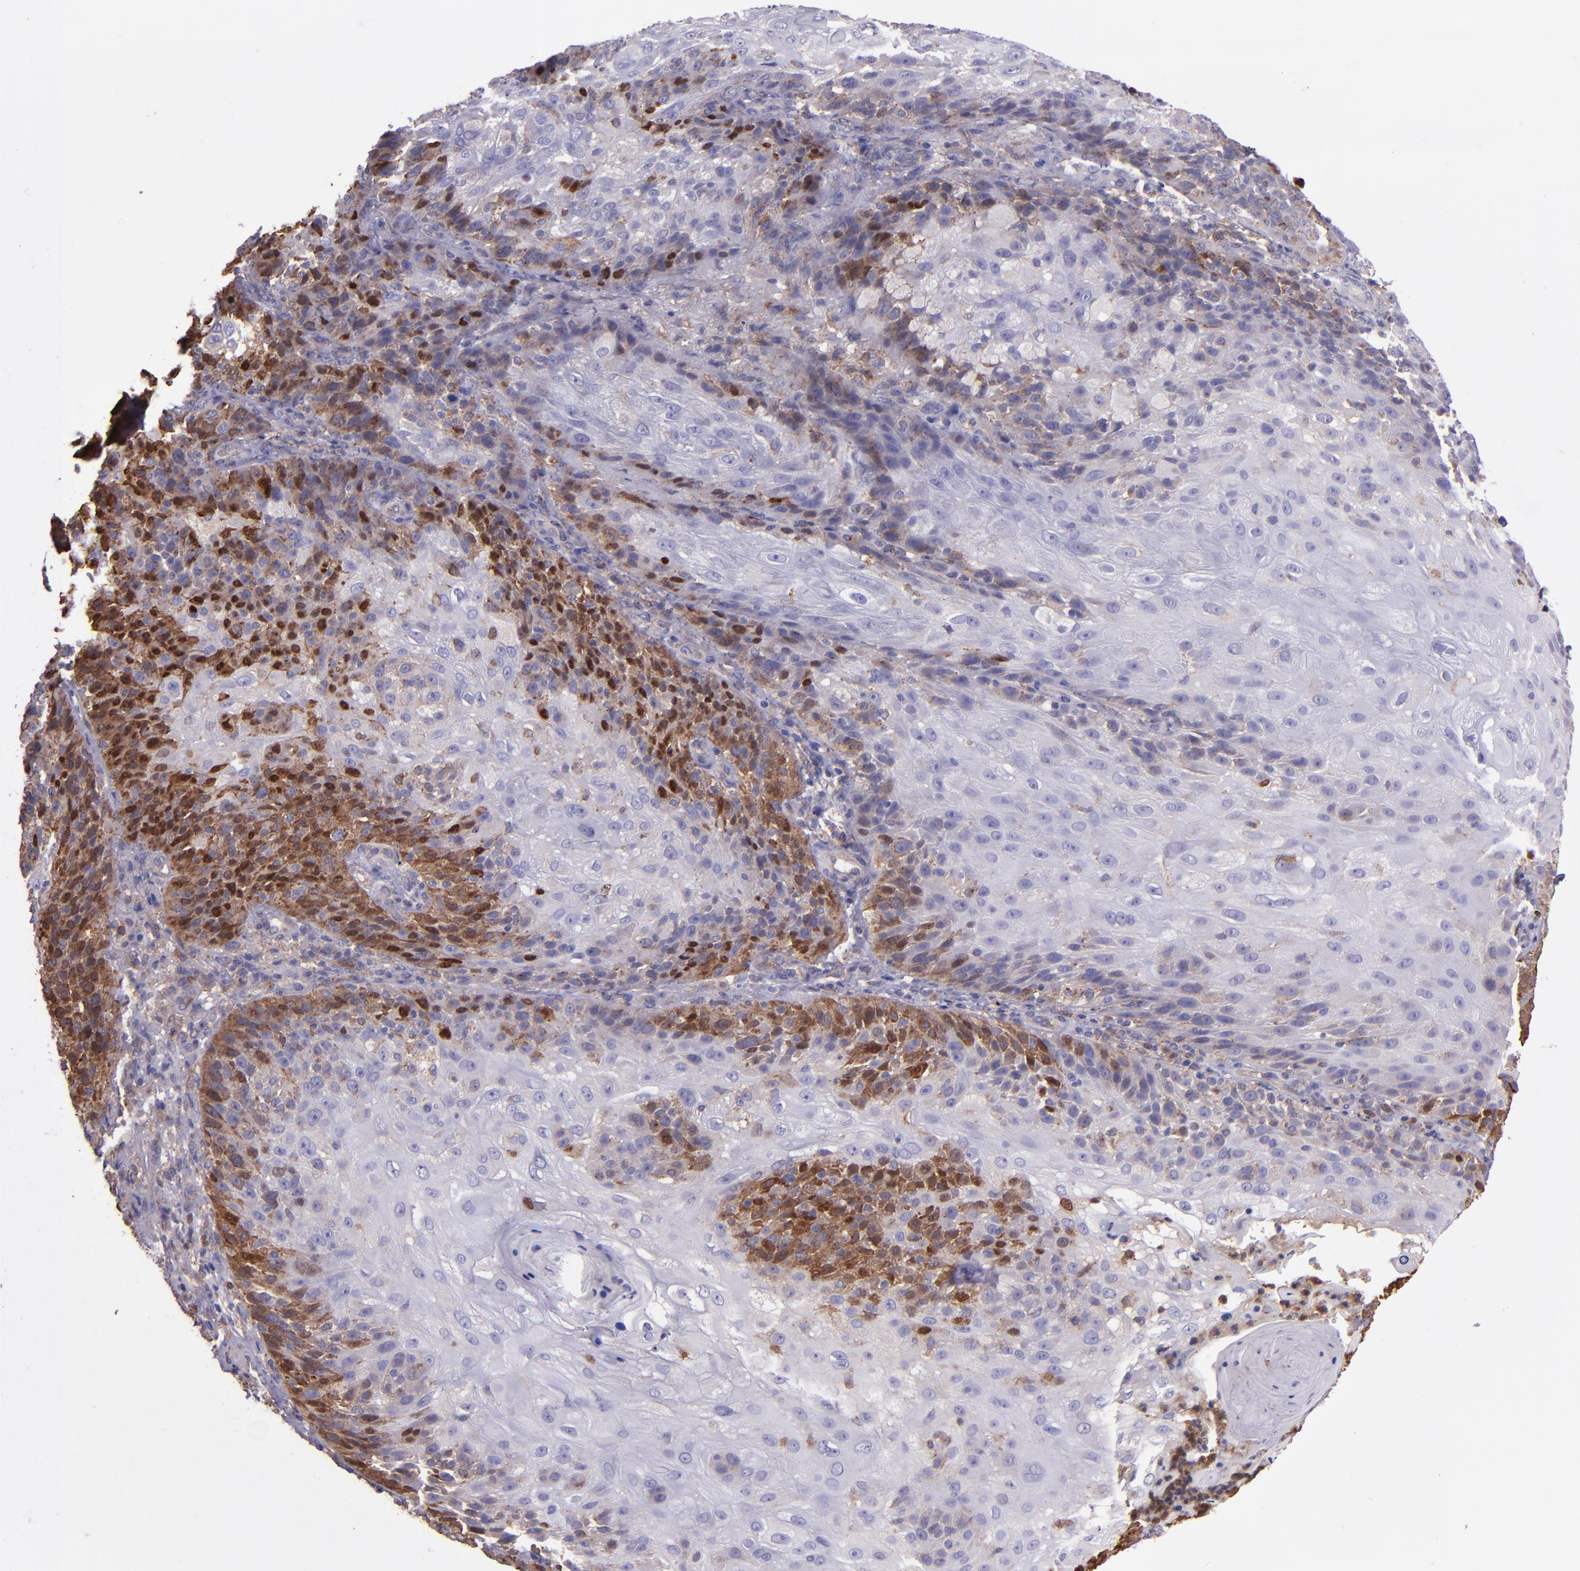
{"staining": {"intensity": "strong", "quantity": "<25%", "location": "cytoplasmic/membranous"}, "tissue": "skin cancer", "cell_type": "Tumor cells", "image_type": "cancer", "snomed": [{"axis": "morphology", "description": "Normal tissue, NOS"}, {"axis": "morphology", "description": "Squamous cell carcinoma, NOS"}, {"axis": "topography", "description": "Skin"}], "caption": "Strong cytoplasmic/membranous staining for a protein is appreciated in approximately <25% of tumor cells of squamous cell carcinoma (skin) using immunohistochemistry.", "gene": "WASHC1", "patient": {"sex": "female", "age": 83}}